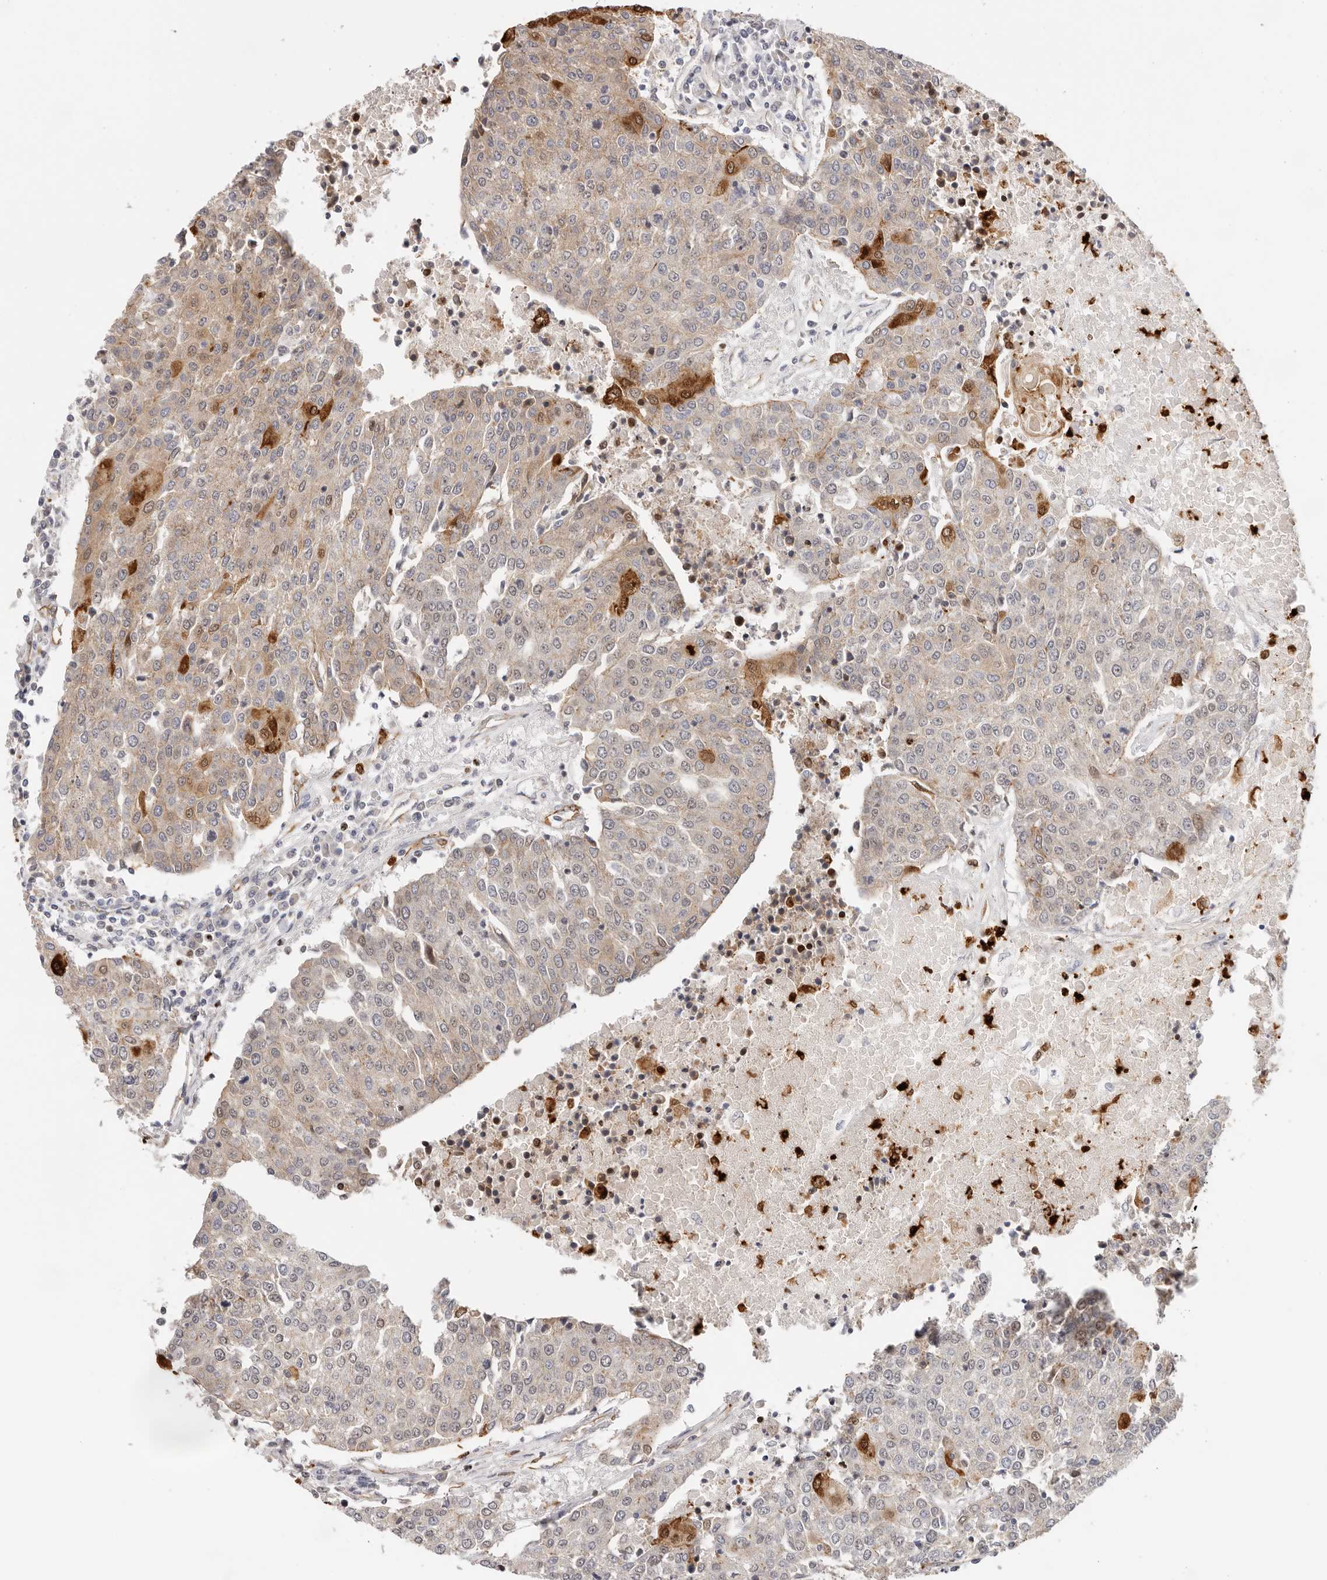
{"staining": {"intensity": "moderate", "quantity": "<25%", "location": "cytoplasmic/membranous"}, "tissue": "urothelial cancer", "cell_type": "Tumor cells", "image_type": "cancer", "snomed": [{"axis": "morphology", "description": "Urothelial carcinoma, High grade"}, {"axis": "topography", "description": "Urinary bladder"}], "caption": "Human urothelial cancer stained with a protein marker shows moderate staining in tumor cells.", "gene": "AFDN", "patient": {"sex": "female", "age": 85}}